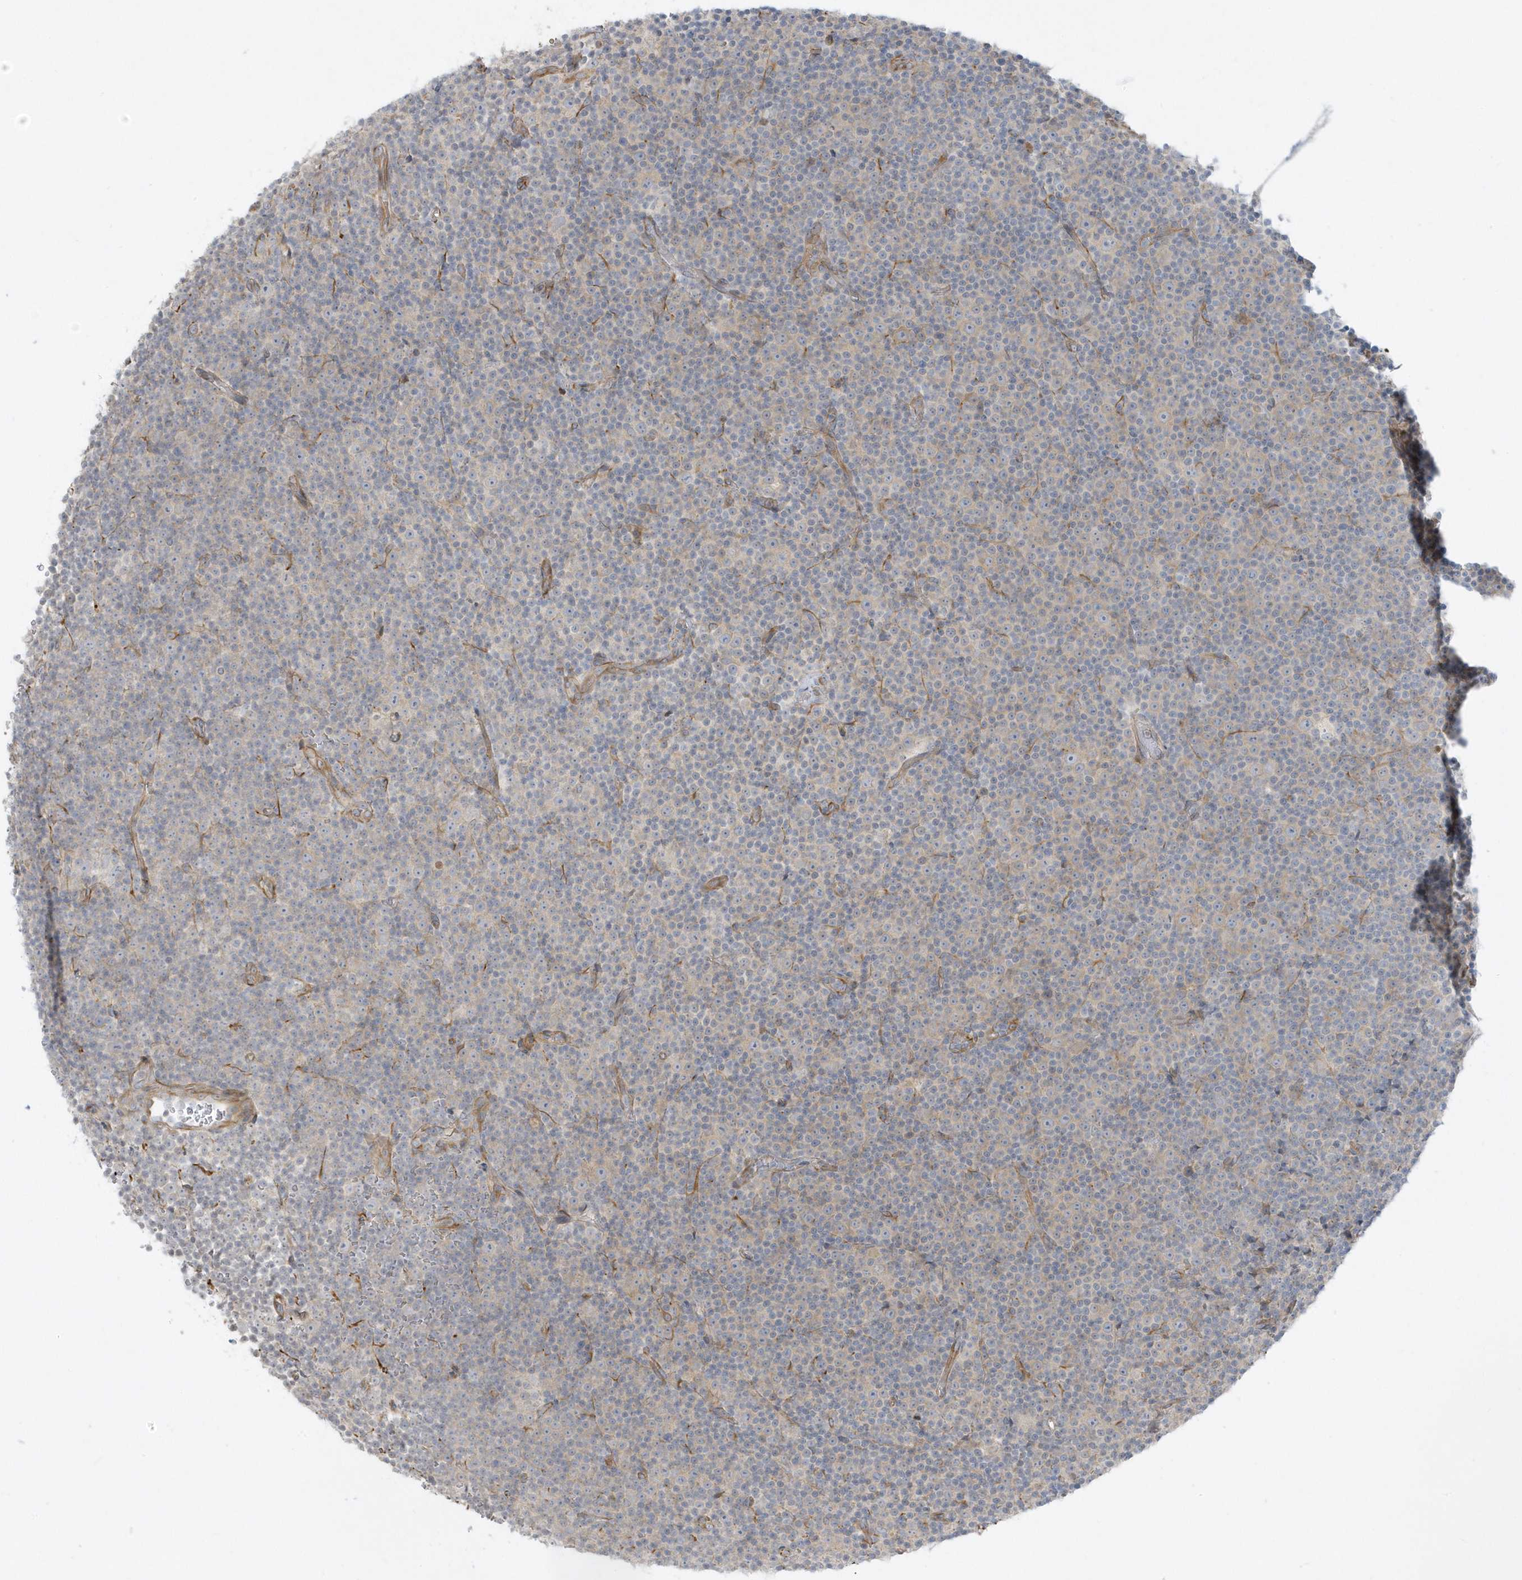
{"staining": {"intensity": "negative", "quantity": "none", "location": "none"}, "tissue": "lymphoma", "cell_type": "Tumor cells", "image_type": "cancer", "snomed": [{"axis": "morphology", "description": "Malignant lymphoma, non-Hodgkin's type, Low grade"}, {"axis": "topography", "description": "Lymph node"}], "caption": "Lymphoma stained for a protein using IHC exhibits no positivity tumor cells.", "gene": "THADA", "patient": {"sex": "female", "age": 67}}